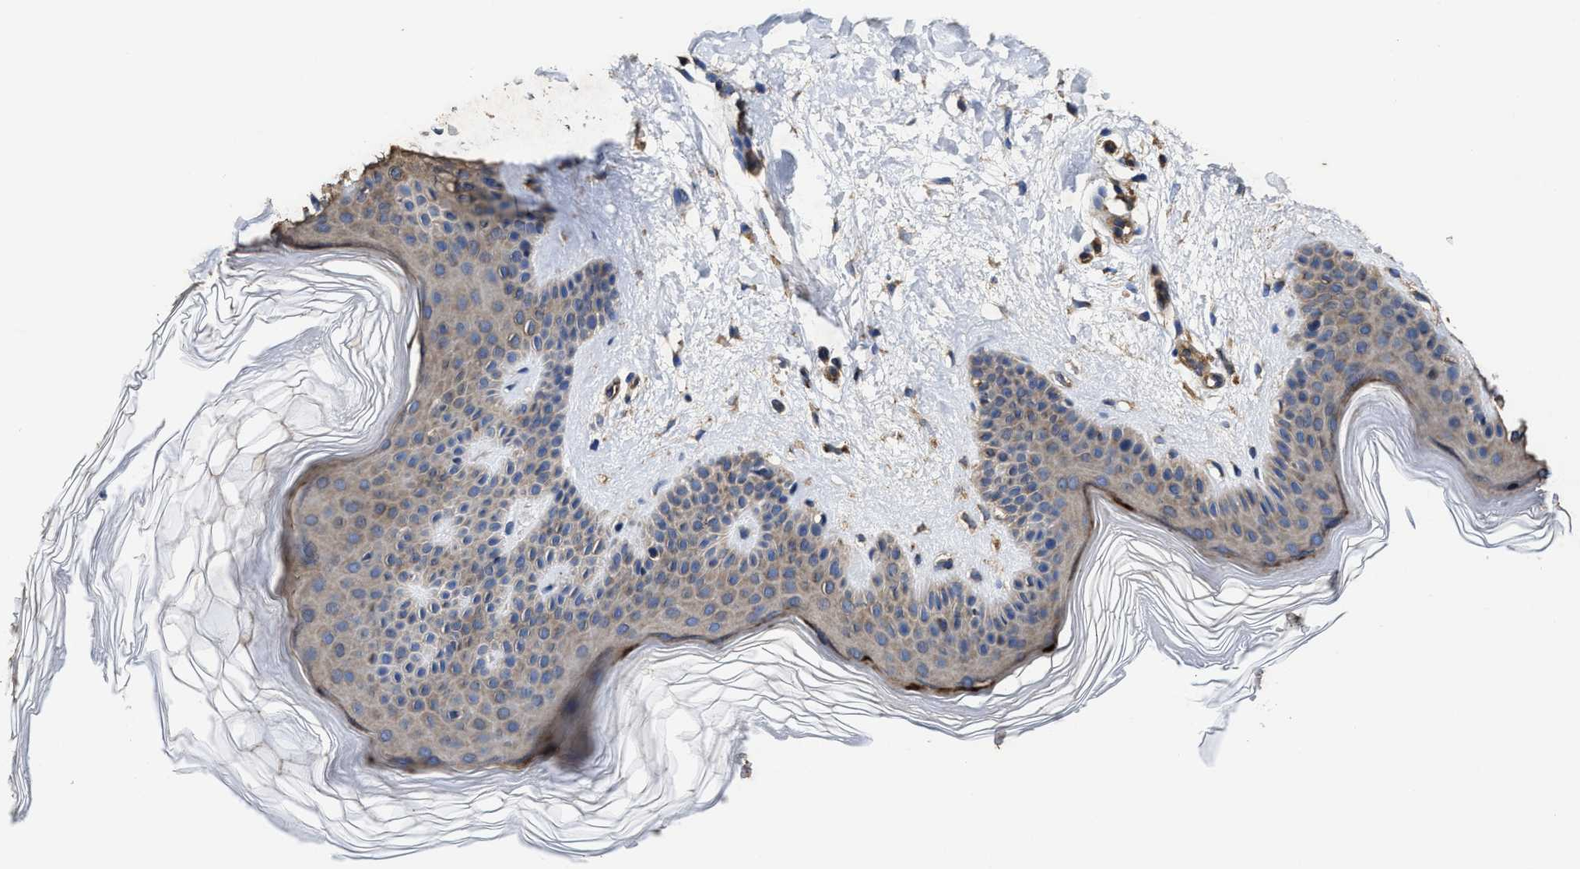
{"staining": {"intensity": "weak", "quantity": ">75%", "location": "cytoplasmic/membranous"}, "tissue": "skin", "cell_type": "Fibroblasts", "image_type": "normal", "snomed": [{"axis": "morphology", "description": "Normal tissue, NOS"}, {"axis": "morphology", "description": "Malignant melanoma, Metastatic site"}, {"axis": "topography", "description": "Skin"}], "caption": "High-magnification brightfield microscopy of unremarkable skin stained with DAB (3,3'-diaminobenzidine) (brown) and counterstained with hematoxylin (blue). fibroblasts exhibit weak cytoplasmic/membranous expression is identified in approximately>75% of cells.", "gene": "SFXN4", "patient": {"sex": "male", "age": 41}}